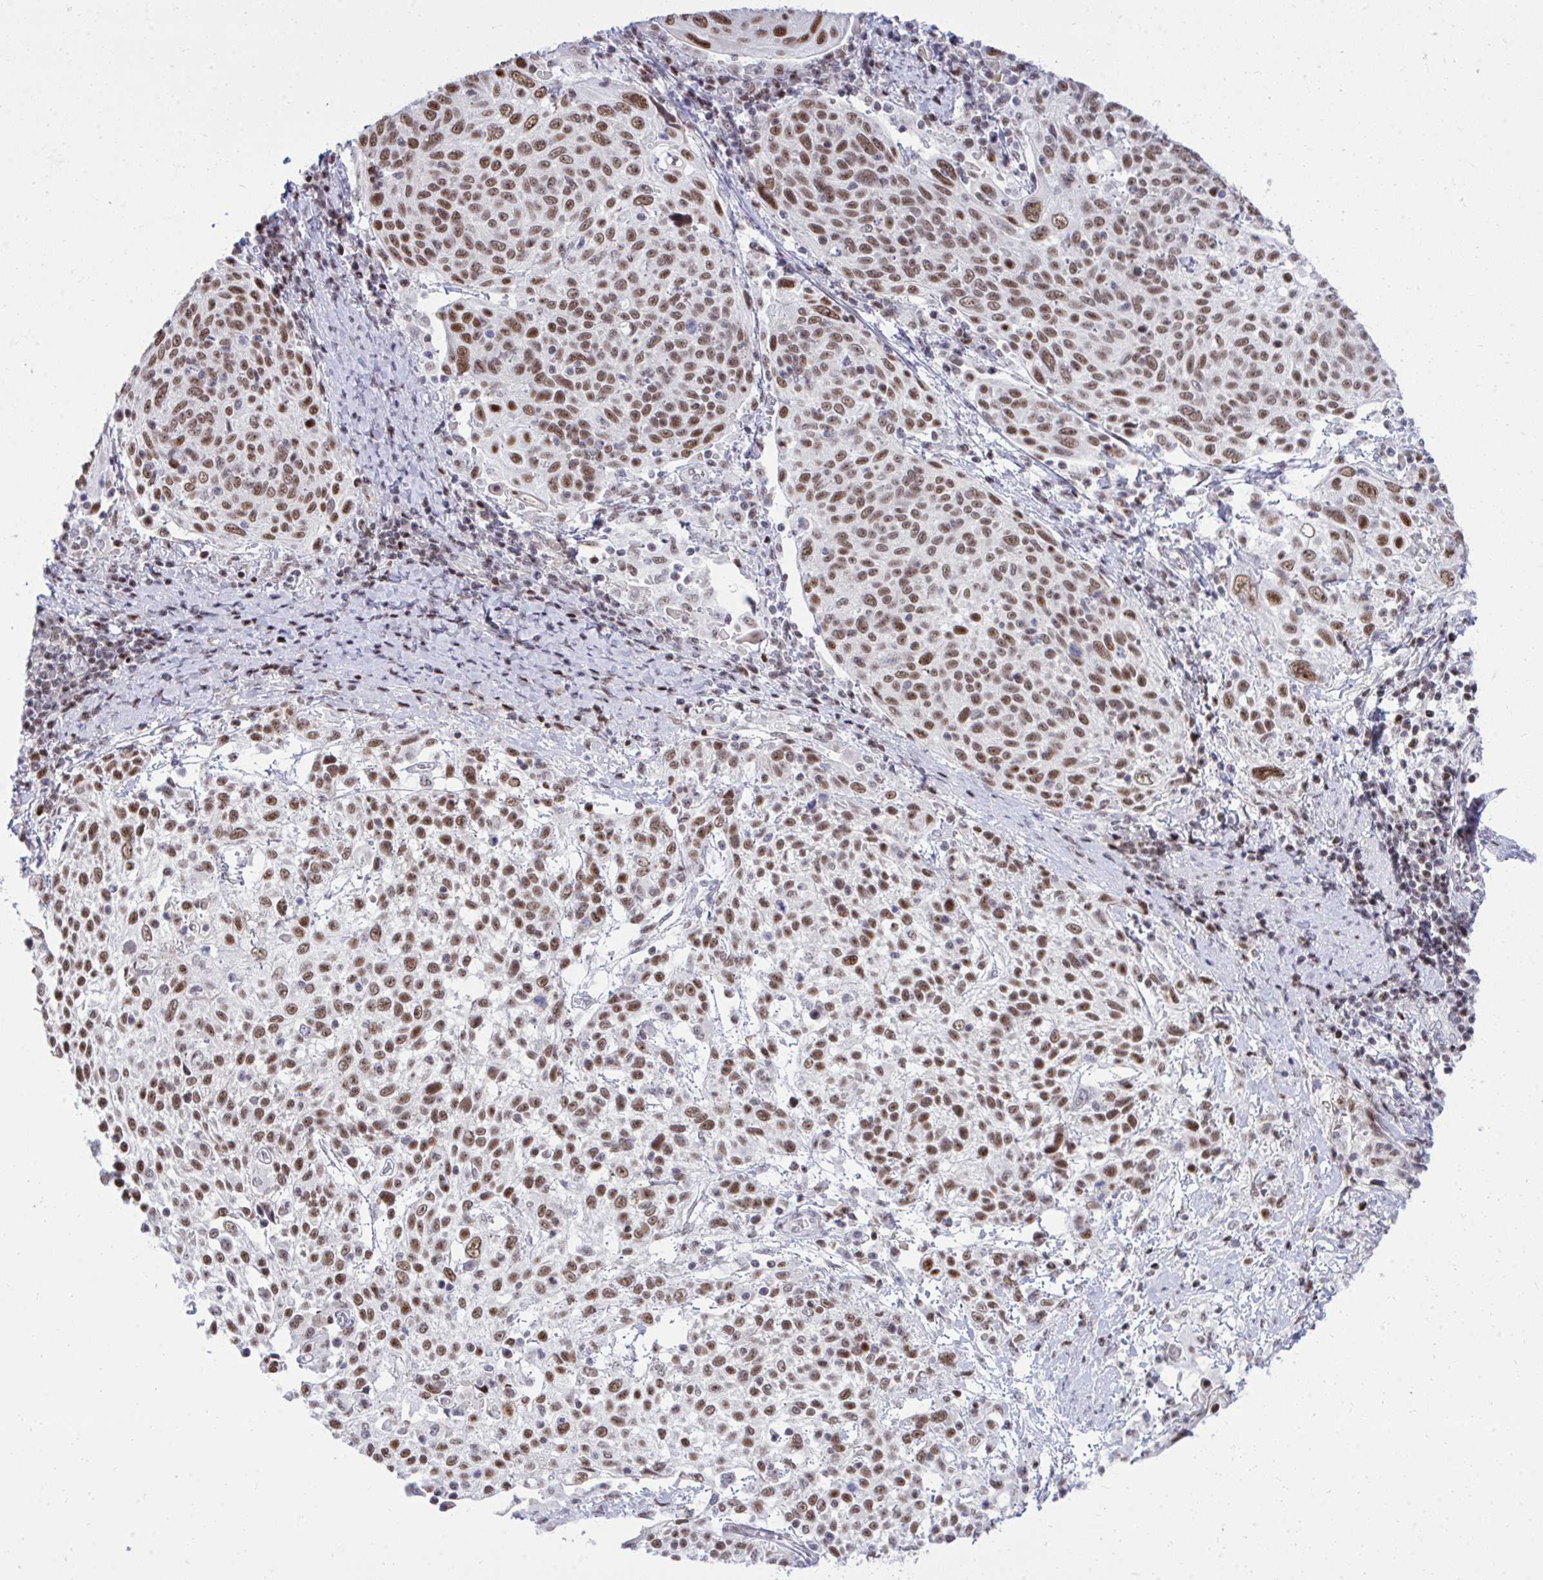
{"staining": {"intensity": "moderate", "quantity": ">75%", "location": "nuclear"}, "tissue": "cervical cancer", "cell_type": "Tumor cells", "image_type": "cancer", "snomed": [{"axis": "morphology", "description": "Squamous cell carcinoma, NOS"}, {"axis": "topography", "description": "Cervix"}], "caption": "Brown immunohistochemical staining in squamous cell carcinoma (cervical) shows moderate nuclear positivity in approximately >75% of tumor cells.", "gene": "C14orf39", "patient": {"sex": "female", "age": 61}}